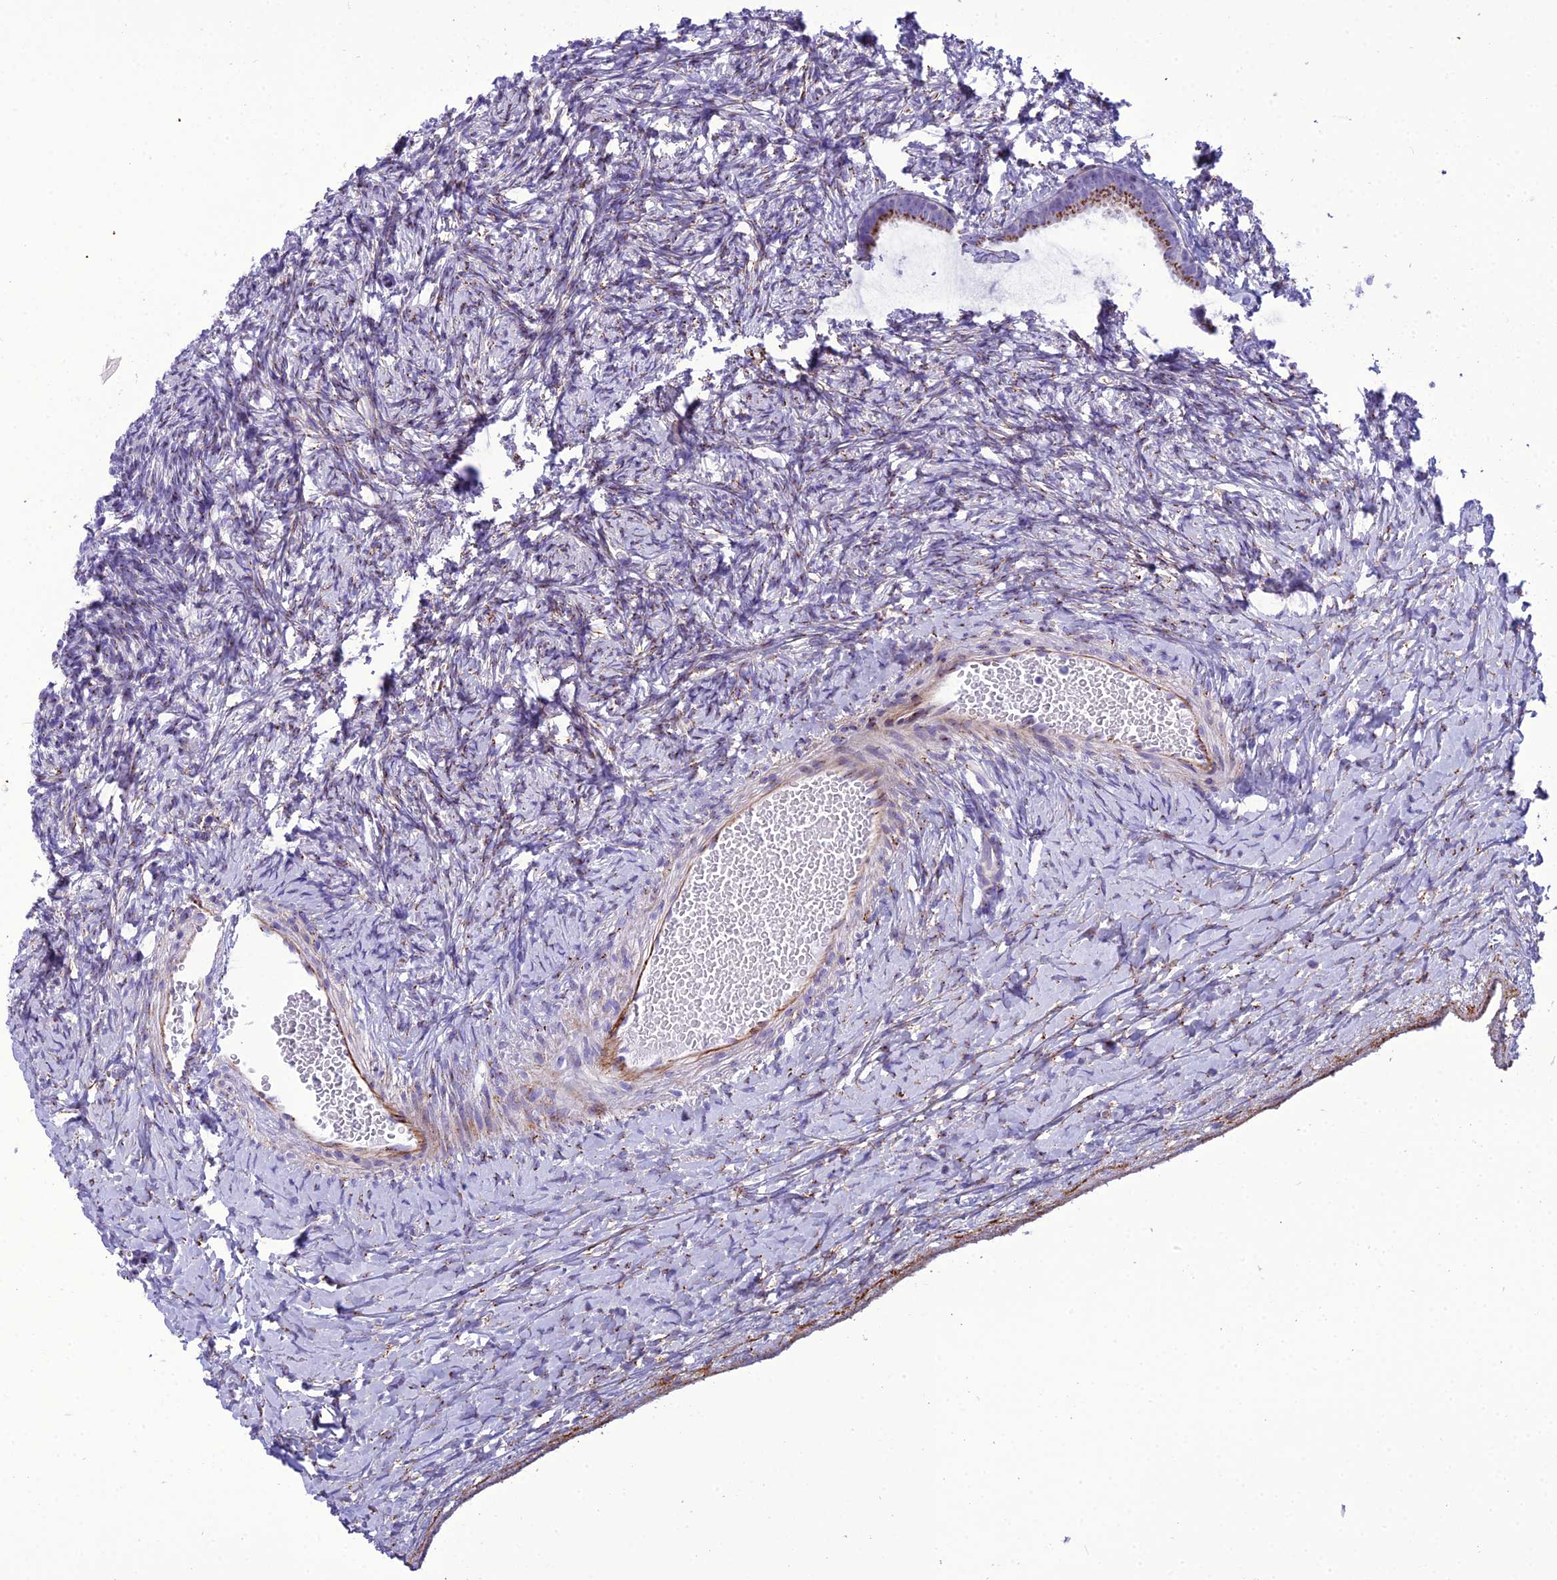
{"staining": {"intensity": "moderate", "quantity": ">75%", "location": "cytoplasmic/membranous"}, "tissue": "ovary", "cell_type": "Follicle cells", "image_type": "normal", "snomed": [{"axis": "morphology", "description": "Normal tissue, NOS"}, {"axis": "morphology", "description": "Developmental malformation"}, {"axis": "topography", "description": "Ovary"}], "caption": "Protein staining of normal ovary displays moderate cytoplasmic/membranous staining in about >75% of follicle cells.", "gene": "GOLM2", "patient": {"sex": "female", "age": 39}}